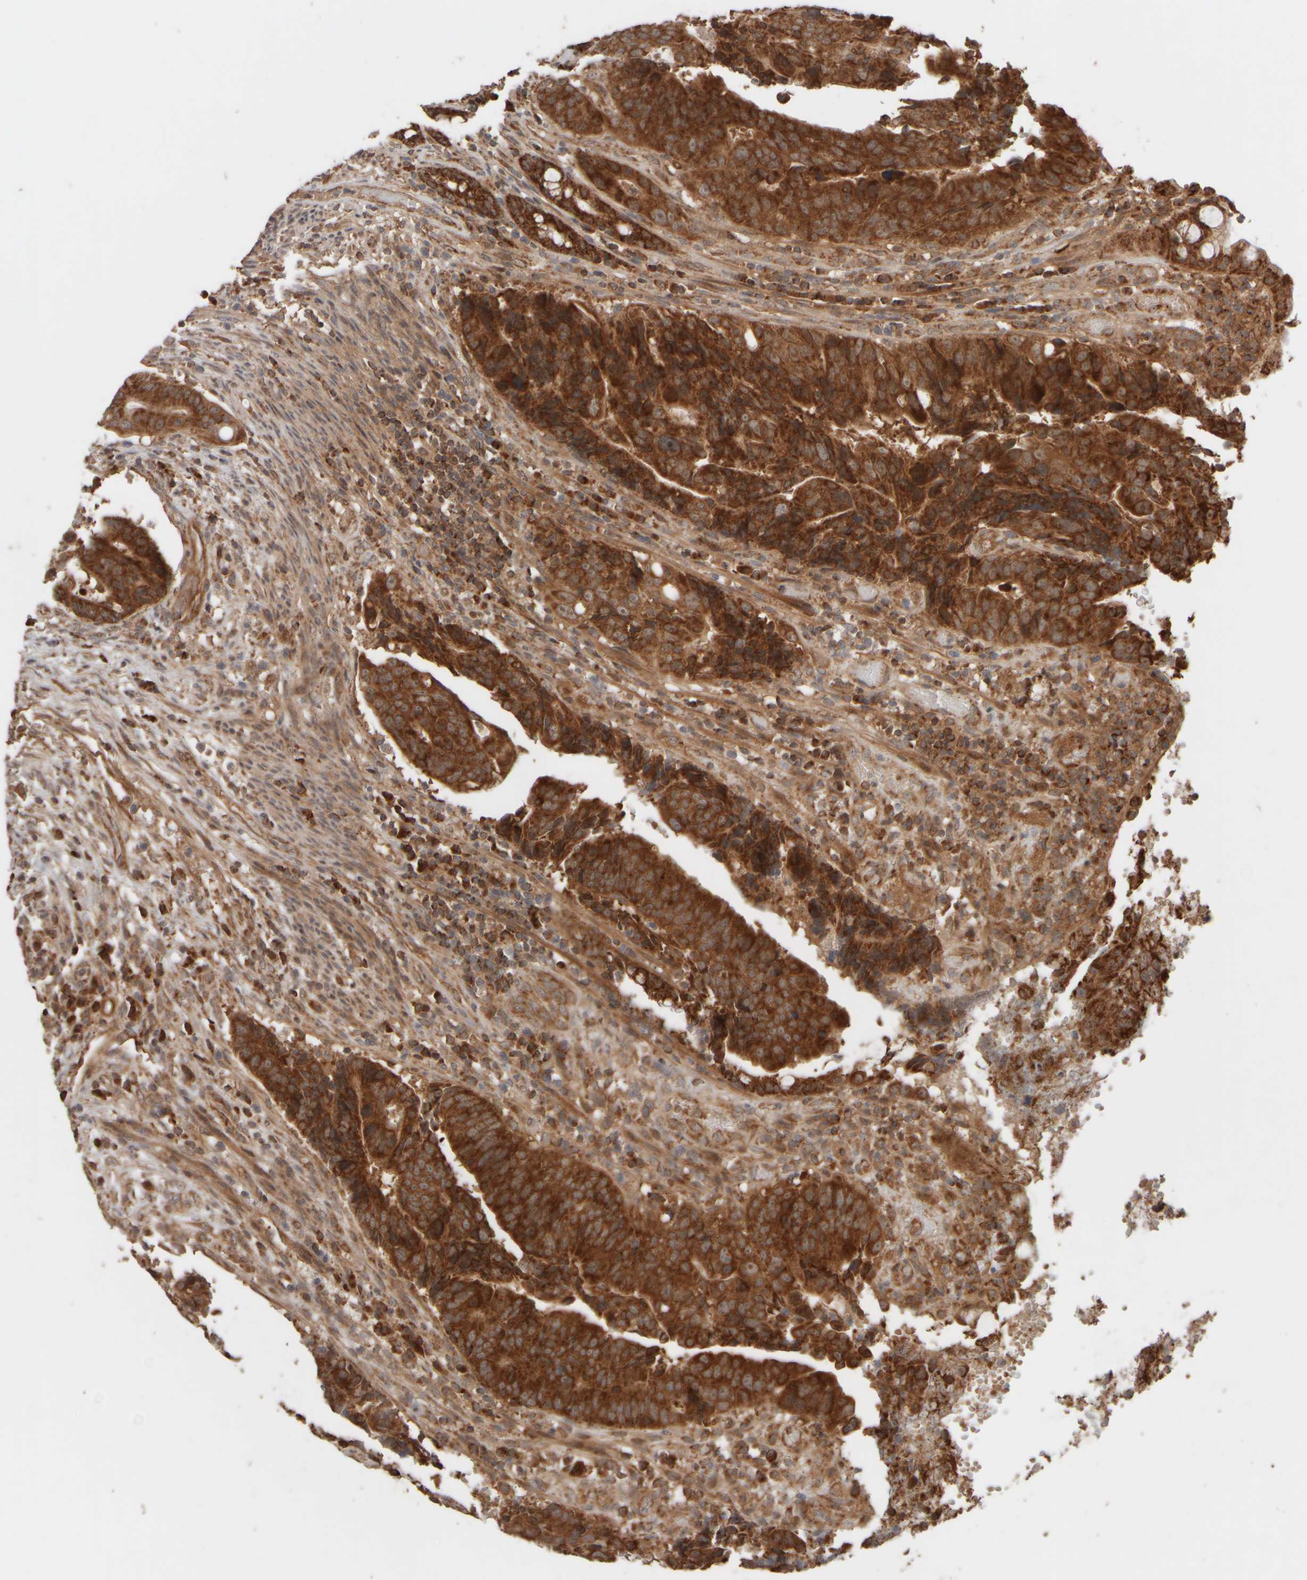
{"staining": {"intensity": "strong", "quantity": ">75%", "location": "cytoplasmic/membranous"}, "tissue": "colorectal cancer", "cell_type": "Tumor cells", "image_type": "cancer", "snomed": [{"axis": "morphology", "description": "Adenocarcinoma, NOS"}, {"axis": "topography", "description": "Colon"}], "caption": "An IHC micrograph of tumor tissue is shown. Protein staining in brown highlights strong cytoplasmic/membranous positivity in colorectal cancer (adenocarcinoma) within tumor cells.", "gene": "EIF2B3", "patient": {"sex": "female", "age": 57}}